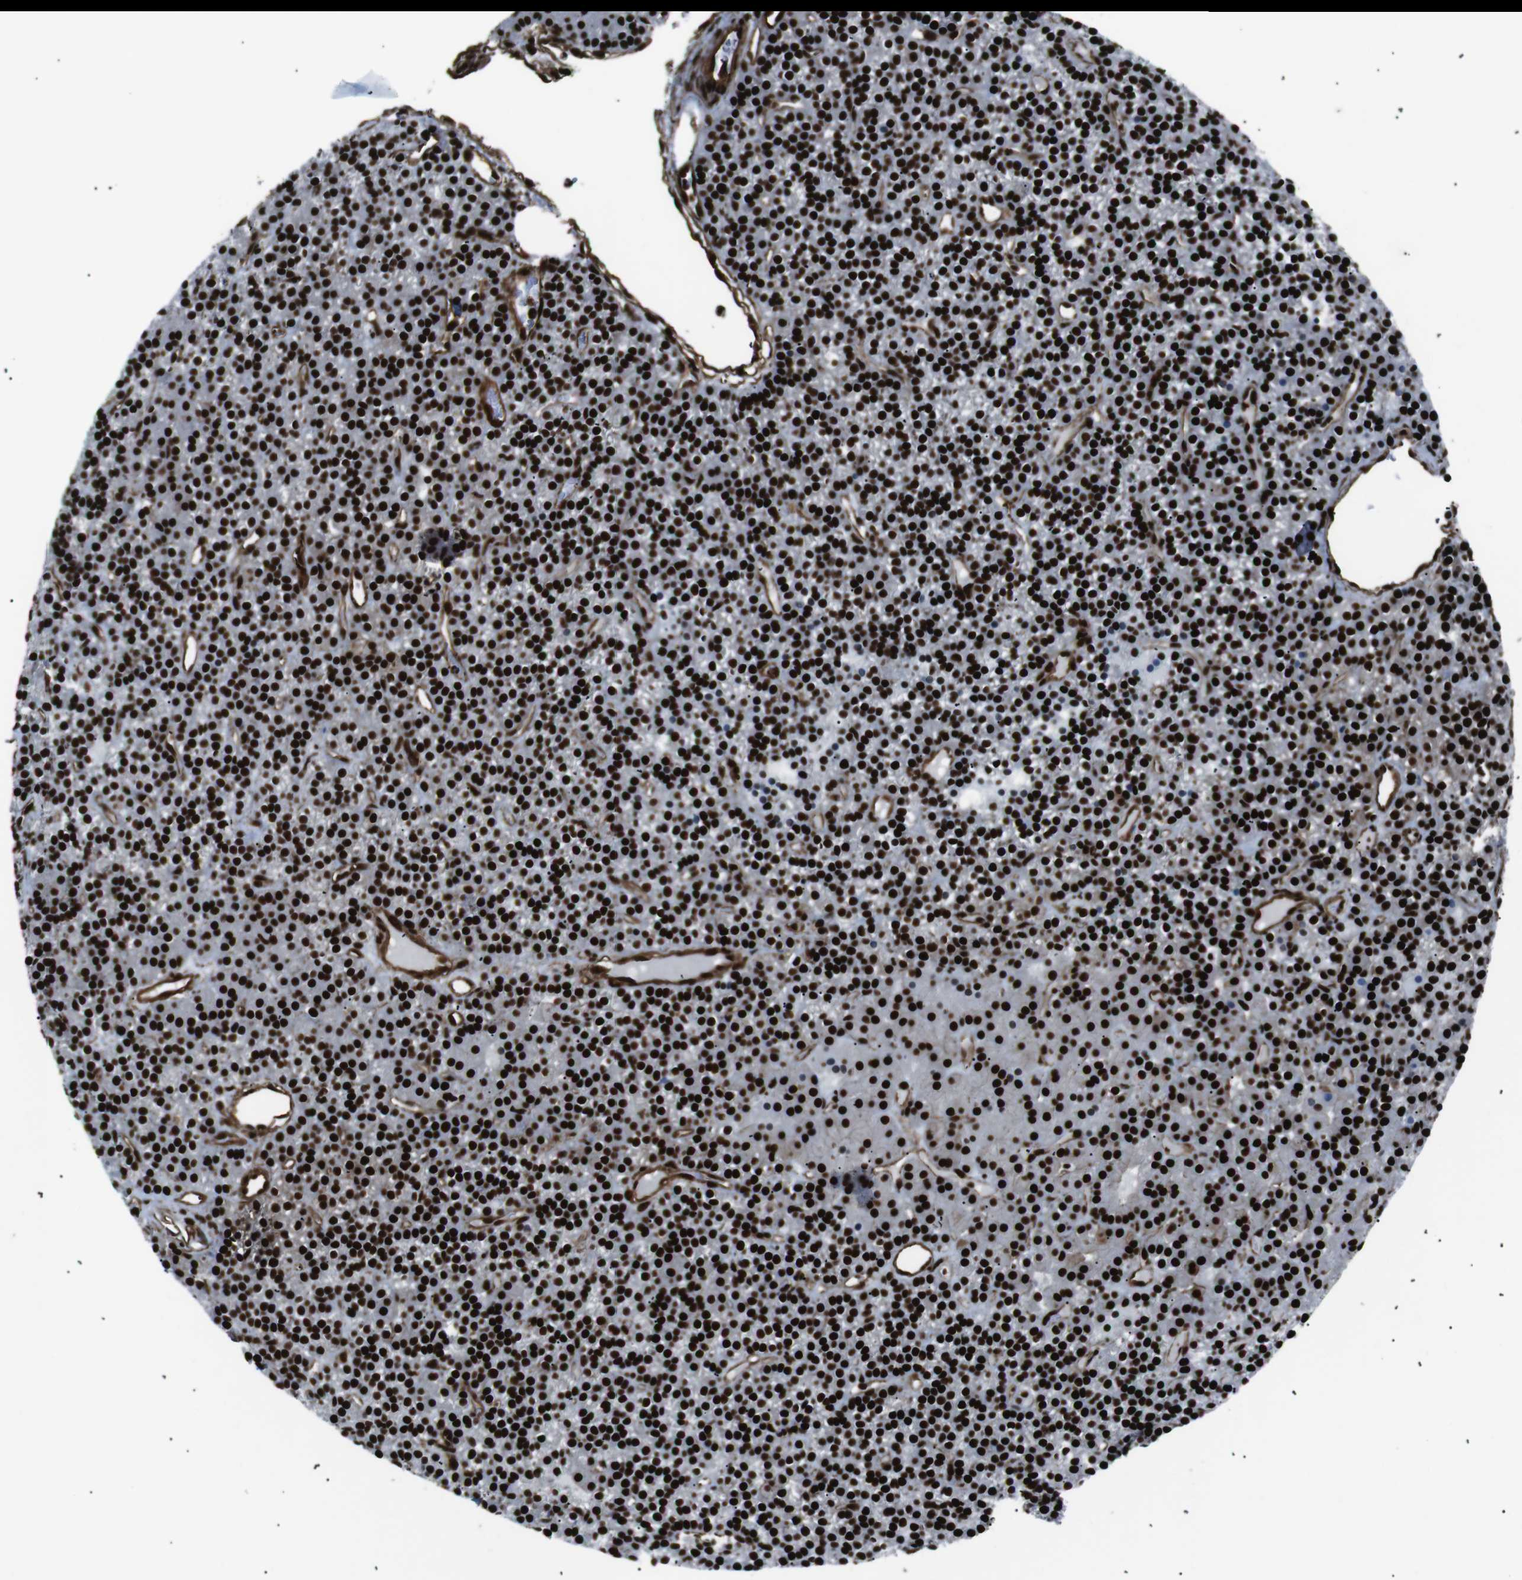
{"staining": {"intensity": "strong", "quantity": ">75%", "location": "nuclear"}, "tissue": "parathyroid gland", "cell_type": "Glandular cells", "image_type": "normal", "snomed": [{"axis": "morphology", "description": "Normal tissue, NOS"}, {"axis": "morphology", "description": "Hyperplasia, NOS"}, {"axis": "topography", "description": "Parathyroid gland"}], "caption": "Protein staining of unremarkable parathyroid gland demonstrates strong nuclear positivity in about >75% of glandular cells.", "gene": "HNRNPU", "patient": {"sex": "male", "age": 44}}